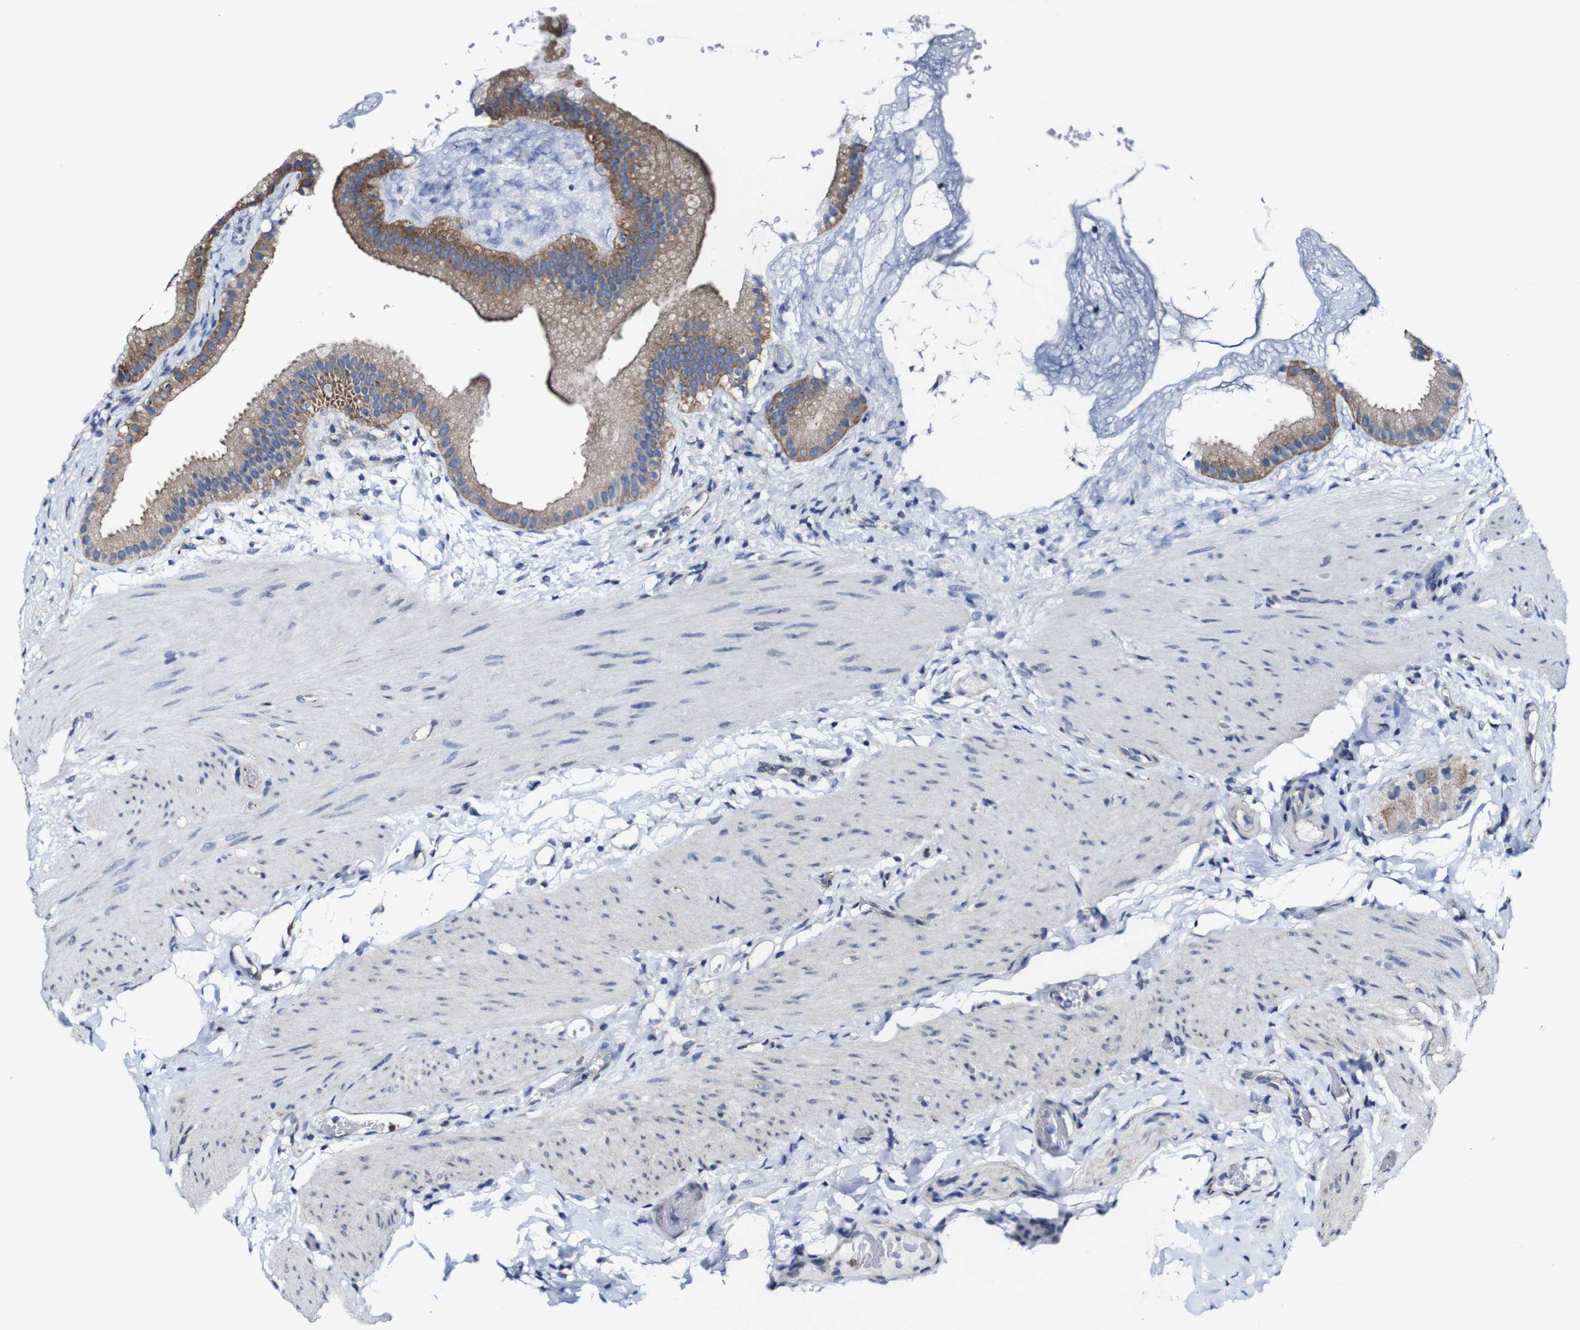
{"staining": {"intensity": "moderate", "quantity": ">75%", "location": "cytoplasmic/membranous"}, "tissue": "gallbladder", "cell_type": "Glandular cells", "image_type": "normal", "snomed": [{"axis": "morphology", "description": "Normal tissue, NOS"}, {"axis": "topography", "description": "Gallbladder"}], "caption": "High-magnification brightfield microscopy of benign gallbladder stained with DAB (3,3'-diaminobenzidine) (brown) and counterstained with hematoxylin (blue). glandular cells exhibit moderate cytoplasmic/membranous staining is identified in approximately>75% of cells. (IHC, brightfield microscopy, high magnification).", "gene": "CSF1R", "patient": {"sex": "female", "age": 64}}